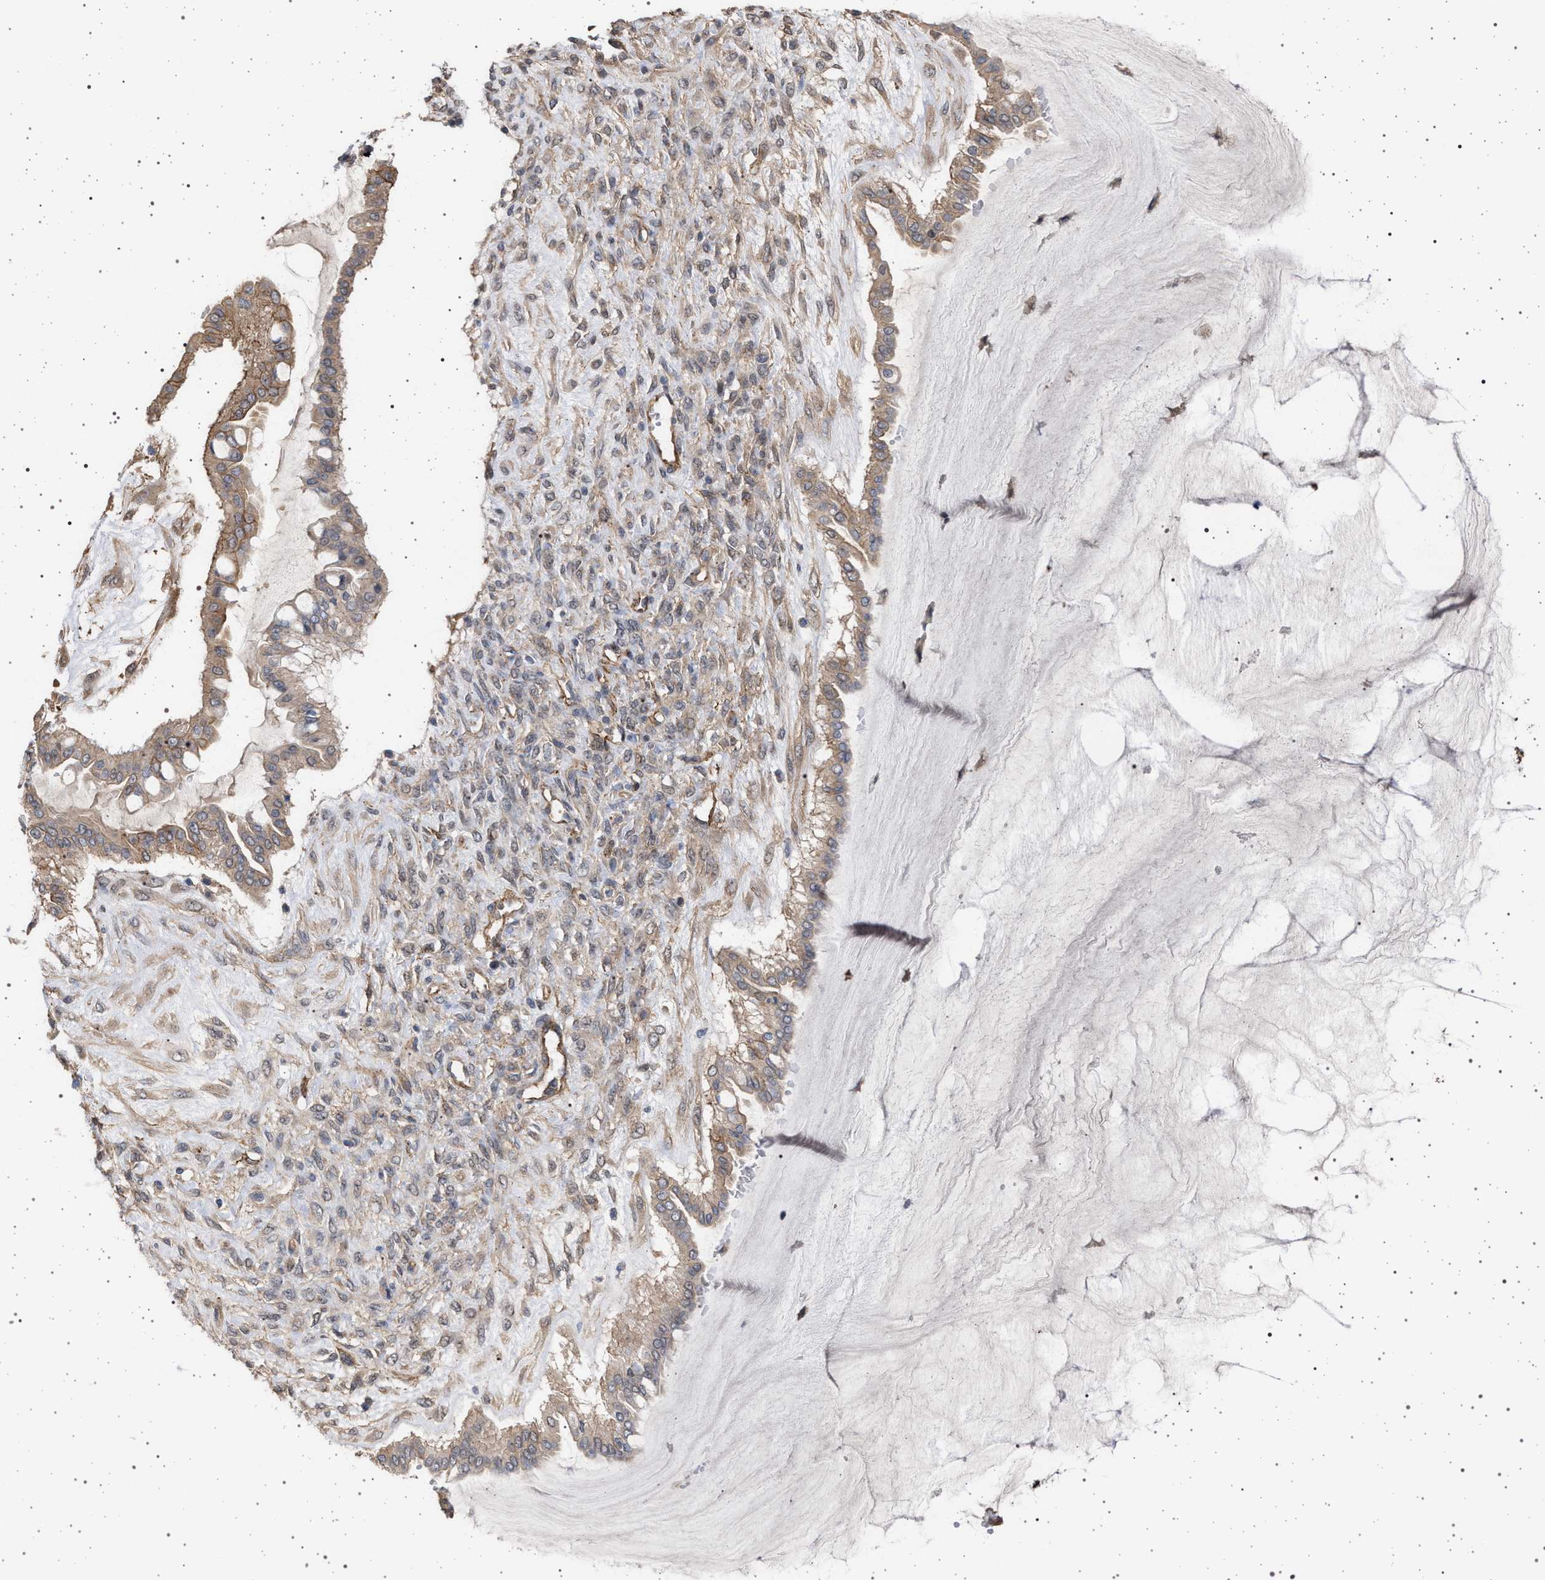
{"staining": {"intensity": "weak", "quantity": ">75%", "location": "cytoplasmic/membranous"}, "tissue": "ovarian cancer", "cell_type": "Tumor cells", "image_type": "cancer", "snomed": [{"axis": "morphology", "description": "Cystadenocarcinoma, mucinous, NOS"}, {"axis": "topography", "description": "Ovary"}], "caption": "Immunohistochemistry (DAB) staining of ovarian mucinous cystadenocarcinoma shows weak cytoplasmic/membranous protein staining in approximately >75% of tumor cells. (IHC, brightfield microscopy, high magnification).", "gene": "IFT20", "patient": {"sex": "female", "age": 73}}